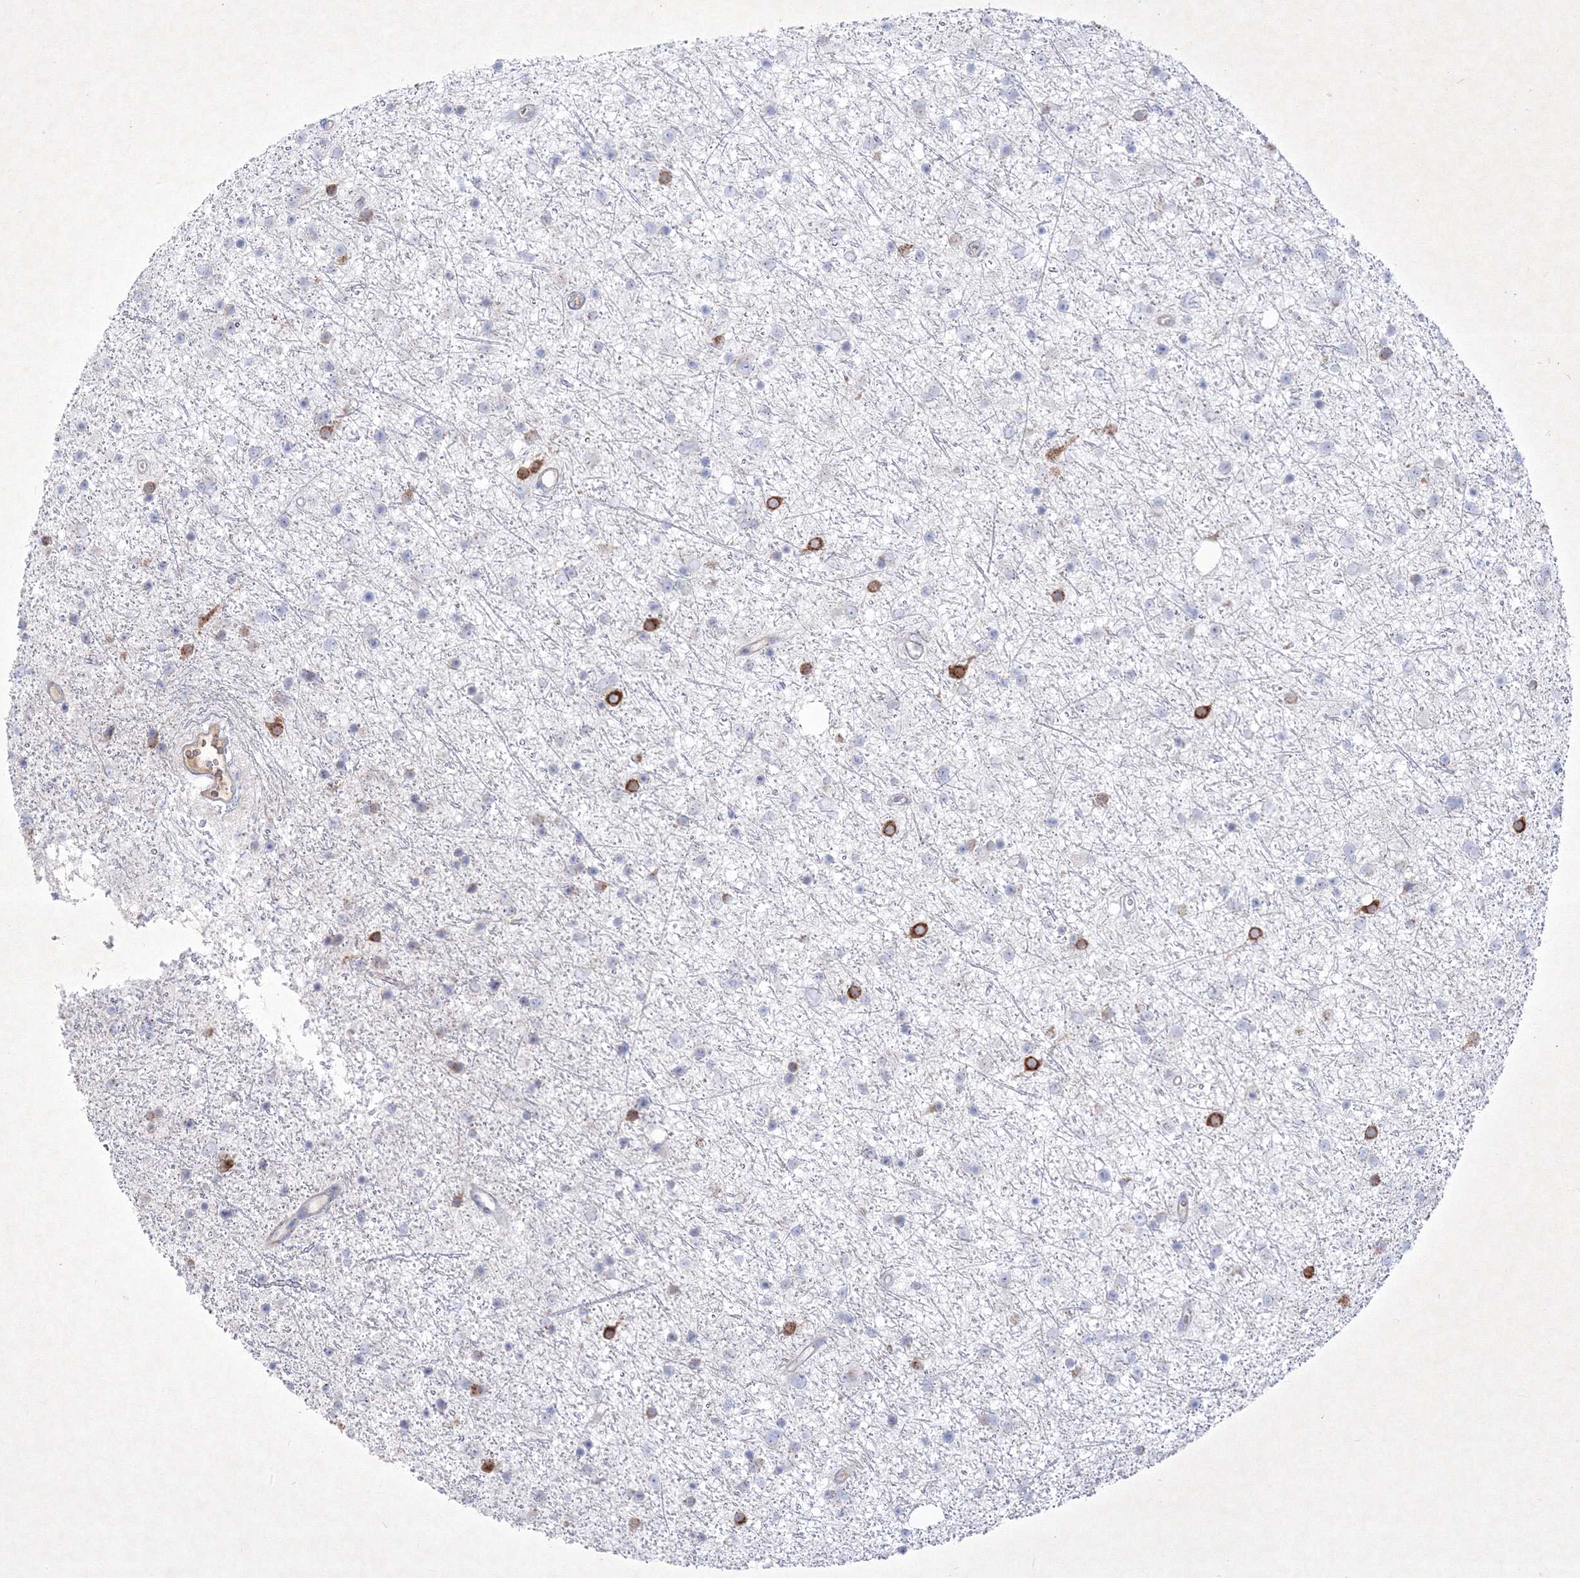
{"staining": {"intensity": "negative", "quantity": "none", "location": "none"}, "tissue": "glioma", "cell_type": "Tumor cells", "image_type": "cancer", "snomed": [{"axis": "morphology", "description": "Glioma, malignant, Low grade"}, {"axis": "topography", "description": "Cerebral cortex"}], "caption": "A micrograph of glioma stained for a protein reveals no brown staining in tumor cells.", "gene": "TMEM139", "patient": {"sex": "female", "age": 39}}